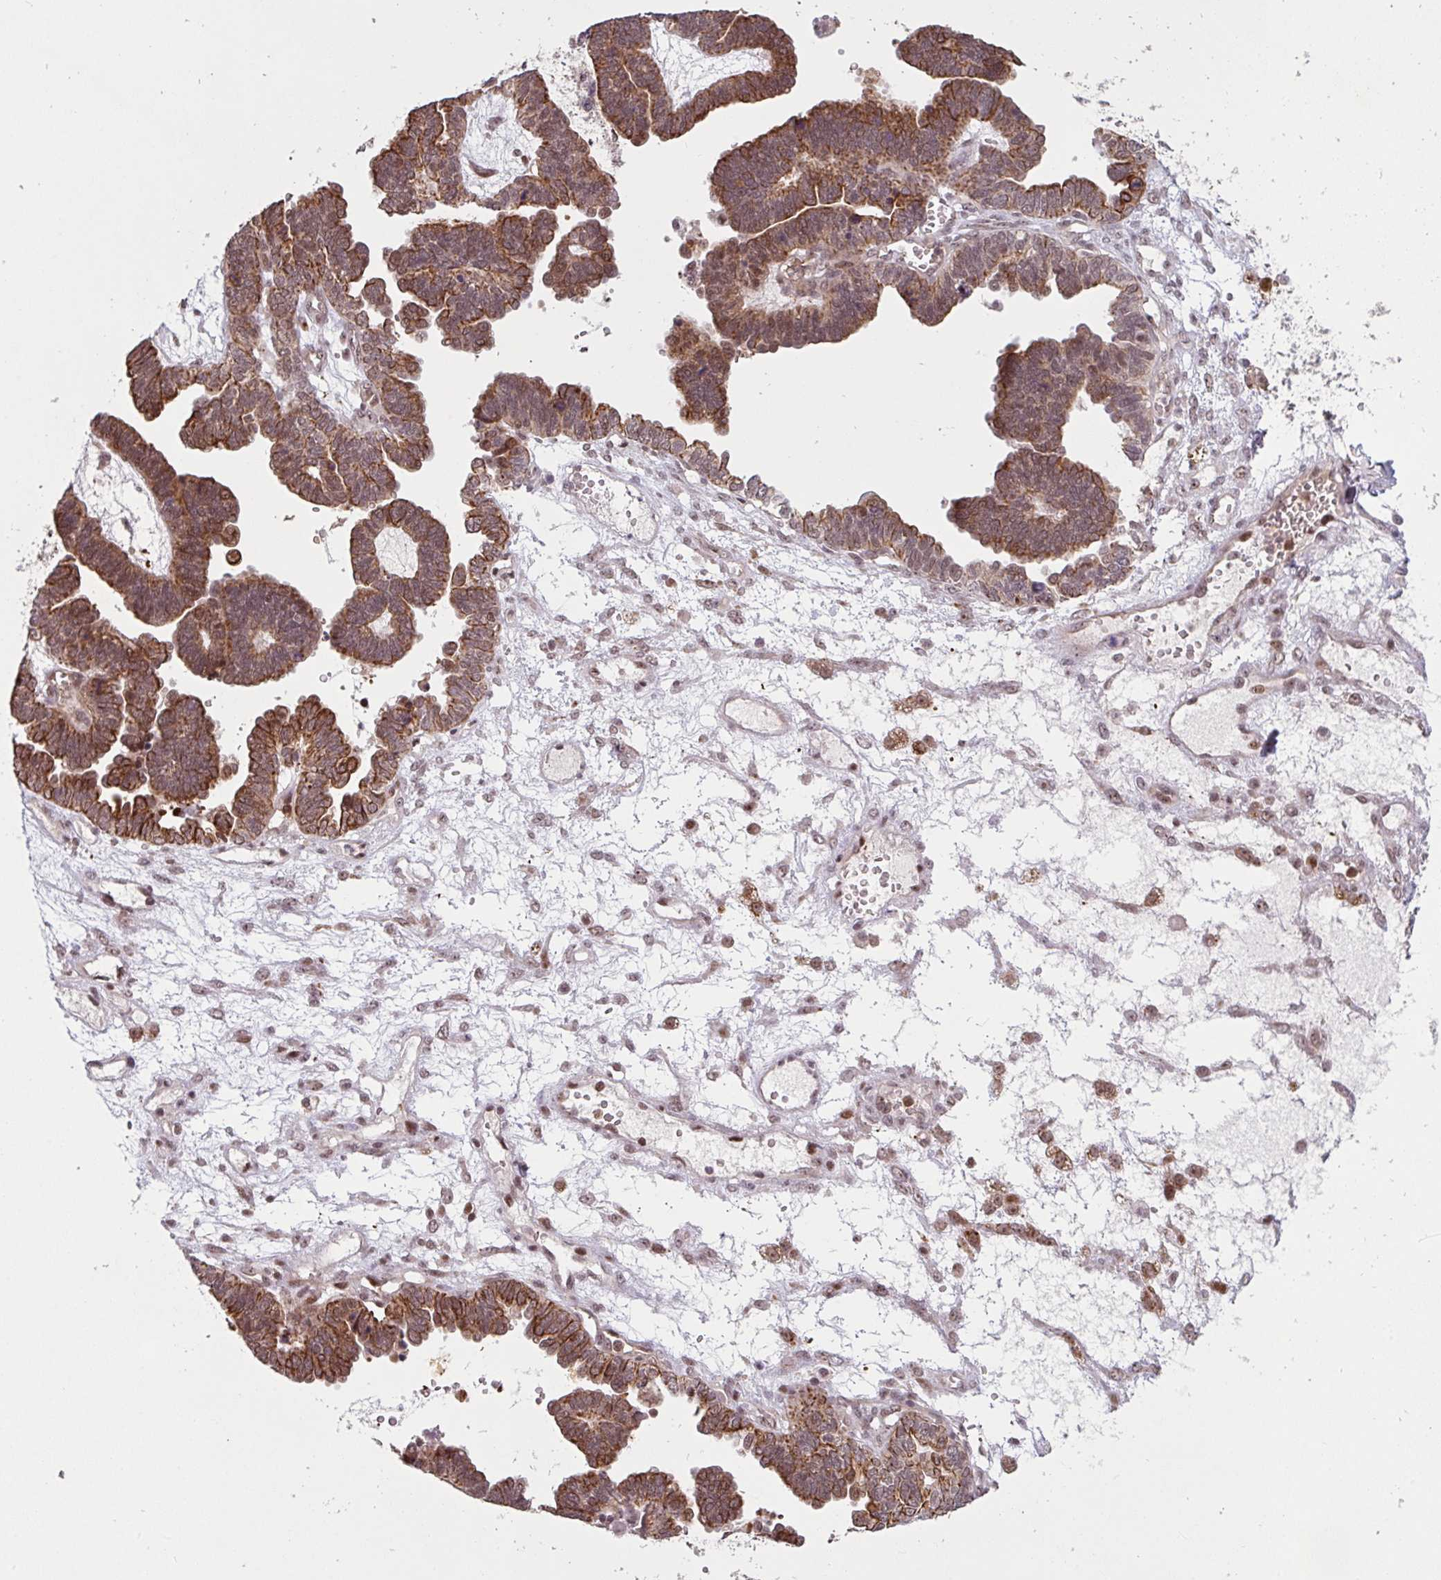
{"staining": {"intensity": "strong", "quantity": ">75%", "location": "cytoplasmic/membranous"}, "tissue": "ovarian cancer", "cell_type": "Tumor cells", "image_type": "cancer", "snomed": [{"axis": "morphology", "description": "Cystadenocarcinoma, serous, NOS"}, {"axis": "topography", "description": "Ovary"}], "caption": "Tumor cells demonstrate strong cytoplasmic/membranous staining in about >75% of cells in ovarian serous cystadenocarcinoma.", "gene": "NLRP13", "patient": {"sex": "female", "age": 51}}